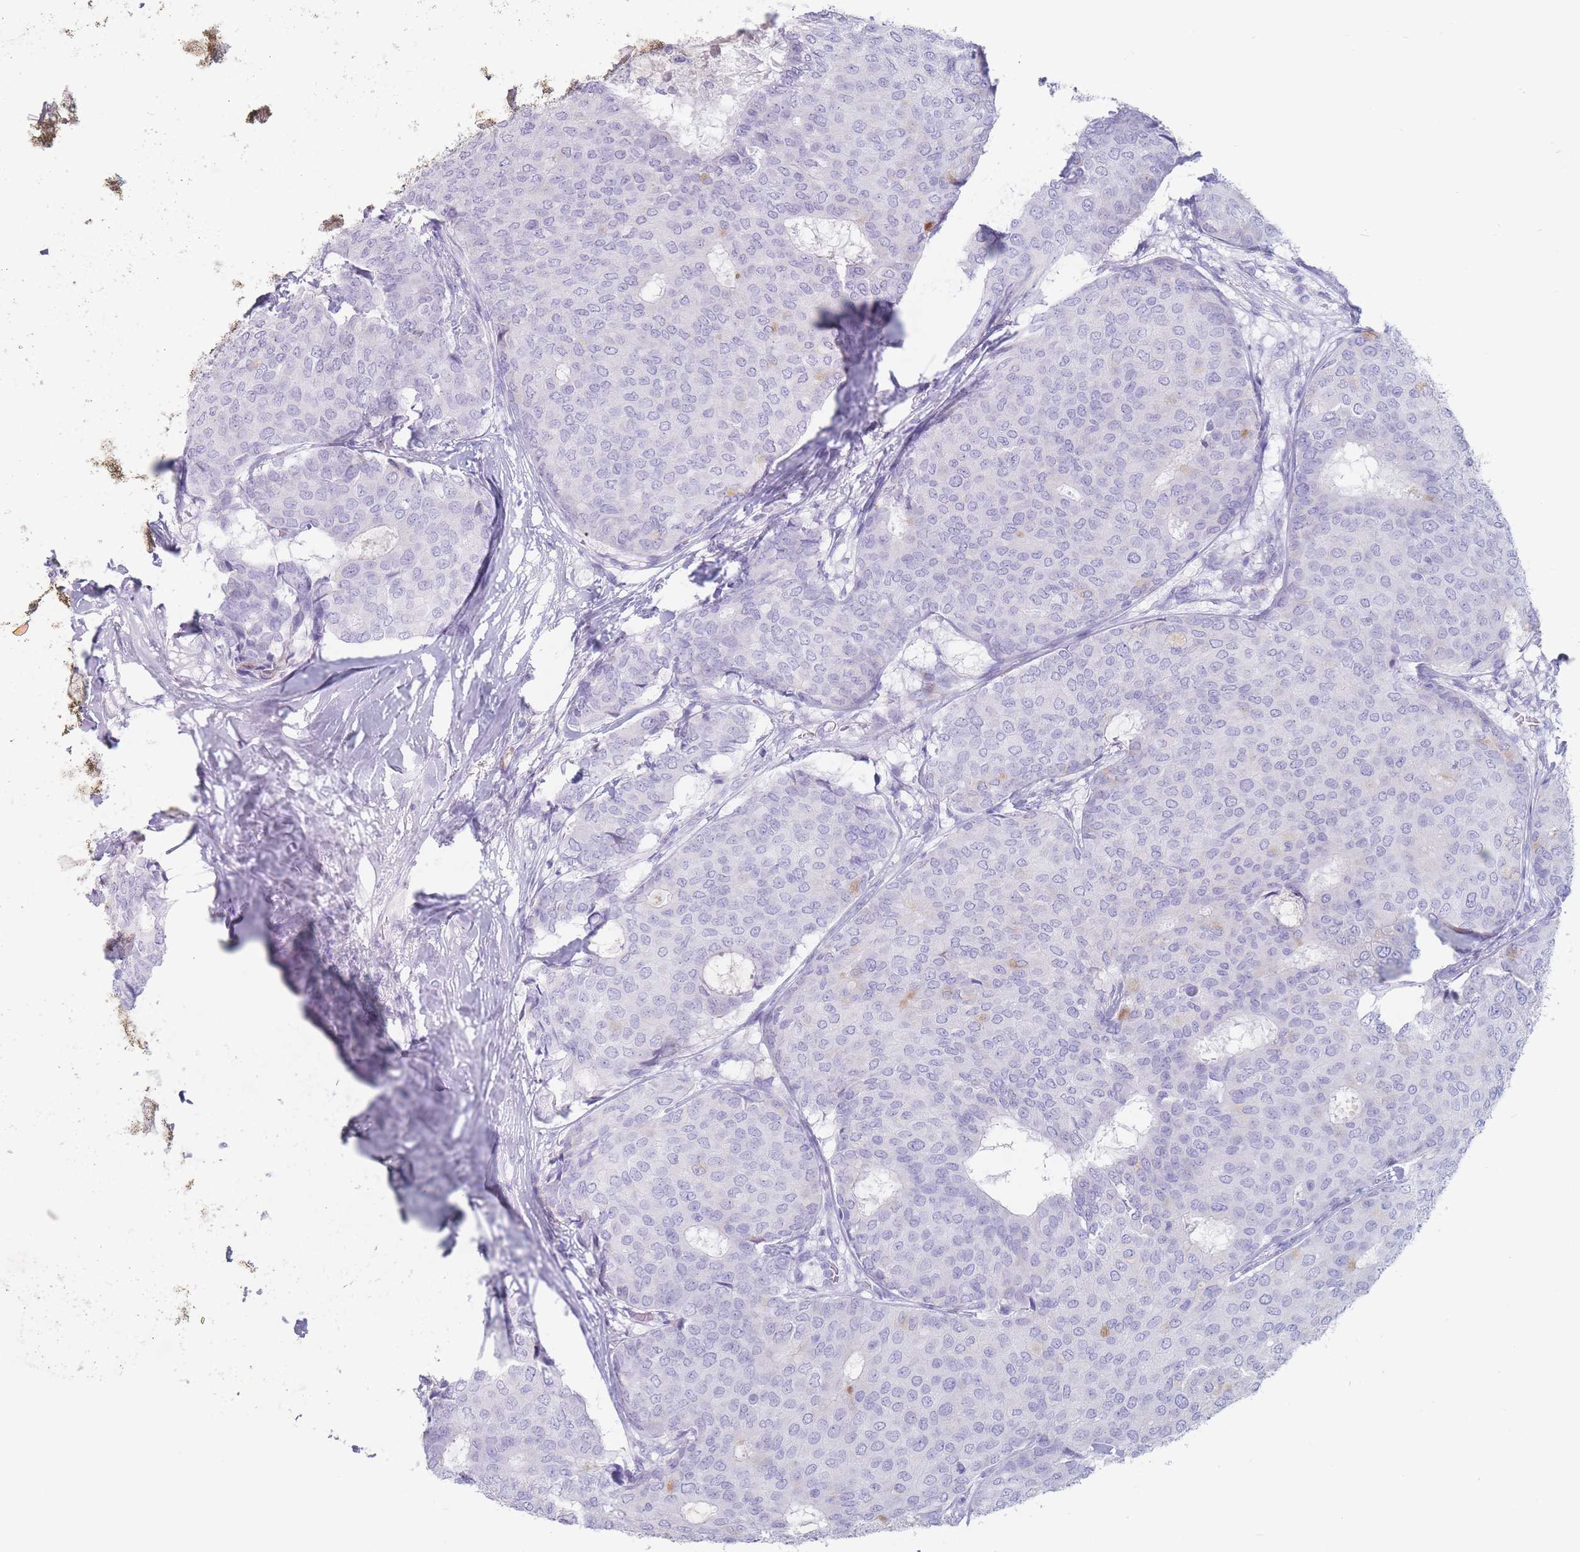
{"staining": {"intensity": "negative", "quantity": "none", "location": "none"}, "tissue": "breast cancer", "cell_type": "Tumor cells", "image_type": "cancer", "snomed": [{"axis": "morphology", "description": "Duct carcinoma"}, {"axis": "topography", "description": "Breast"}], "caption": "A high-resolution histopathology image shows immunohistochemistry staining of breast cancer (invasive ductal carcinoma), which exhibits no significant expression in tumor cells.", "gene": "ST3GAL5", "patient": {"sex": "female", "age": 75}}